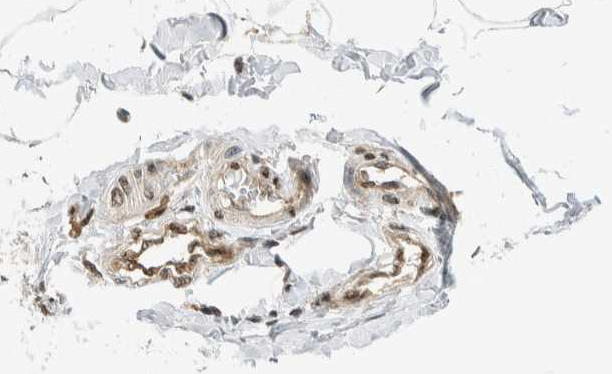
{"staining": {"intensity": "negative", "quantity": "none", "location": "none"}, "tissue": "adipose tissue", "cell_type": "Adipocytes", "image_type": "normal", "snomed": [{"axis": "morphology", "description": "Normal tissue, NOS"}, {"axis": "morphology", "description": "Adenocarcinoma, NOS"}, {"axis": "topography", "description": "Colon"}, {"axis": "topography", "description": "Peripheral nerve tissue"}], "caption": "Protein analysis of normal adipose tissue displays no significant staining in adipocytes. (DAB immunohistochemistry (IHC) visualized using brightfield microscopy, high magnification).", "gene": "NIBAN2", "patient": {"sex": "male", "age": 14}}